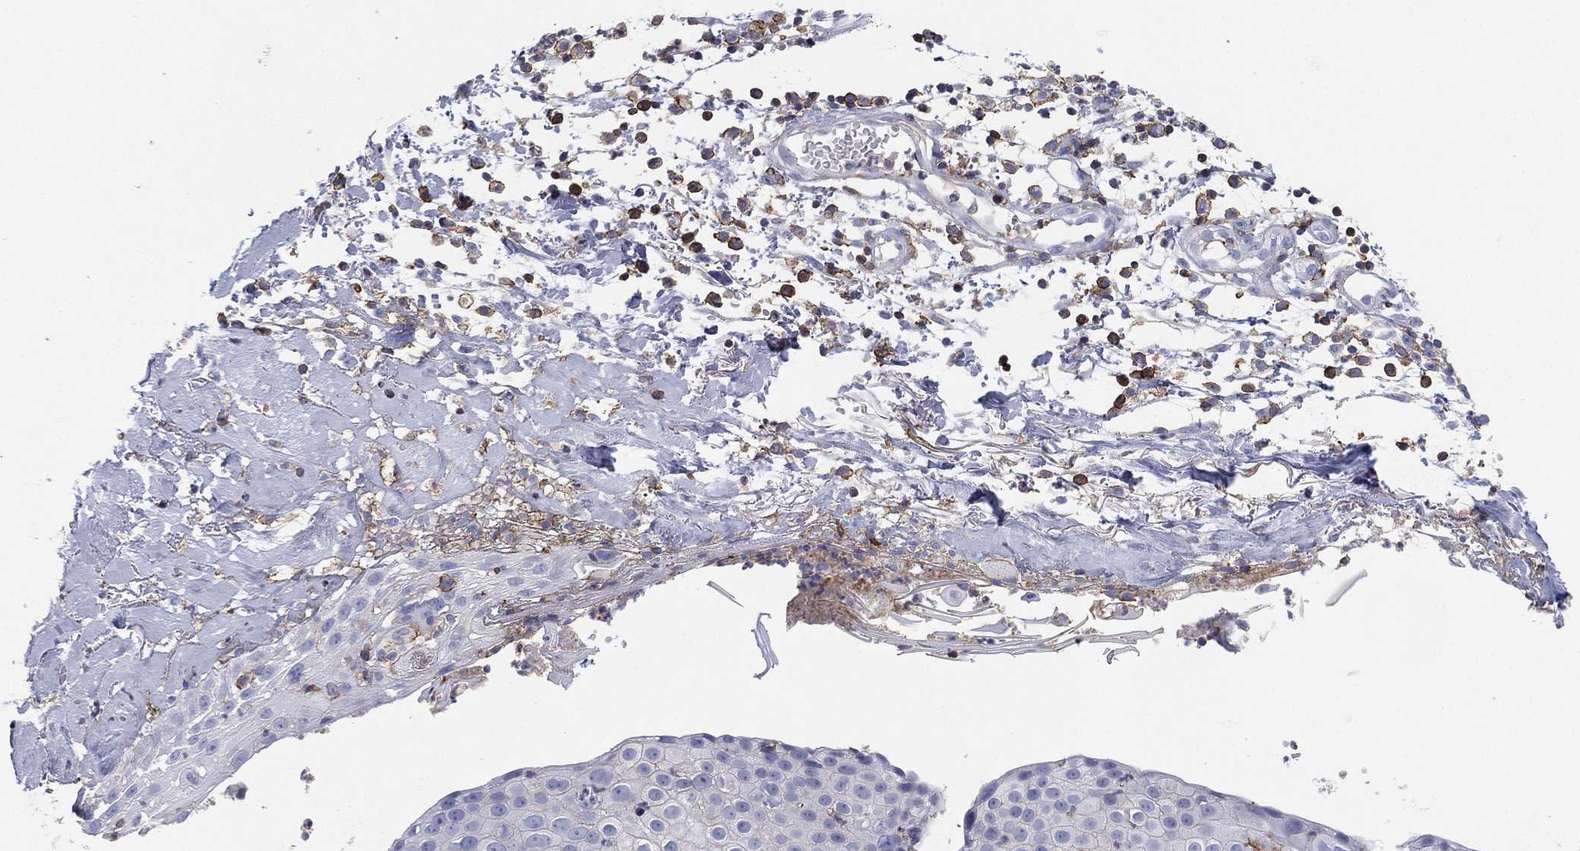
{"staining": {"intensity": "negative", "quantity": "none", "location": "none"}, "tissue": "skin cancer", "cell_type": "Tumor cells", "image_type": "cancer", "snomed": [{"axis": "morphology", "description": "Squamous cell carcinoma, NOS"}, {"axis": "topography", "description": "Skin"}], "caption": "Skin cancer (squamous cell carcinoma) stained for a protein using immunohistochemistry shows no expression tumor cells.", "gene": "SELPLG", "patient": {"sex": "male", "age": 71}}